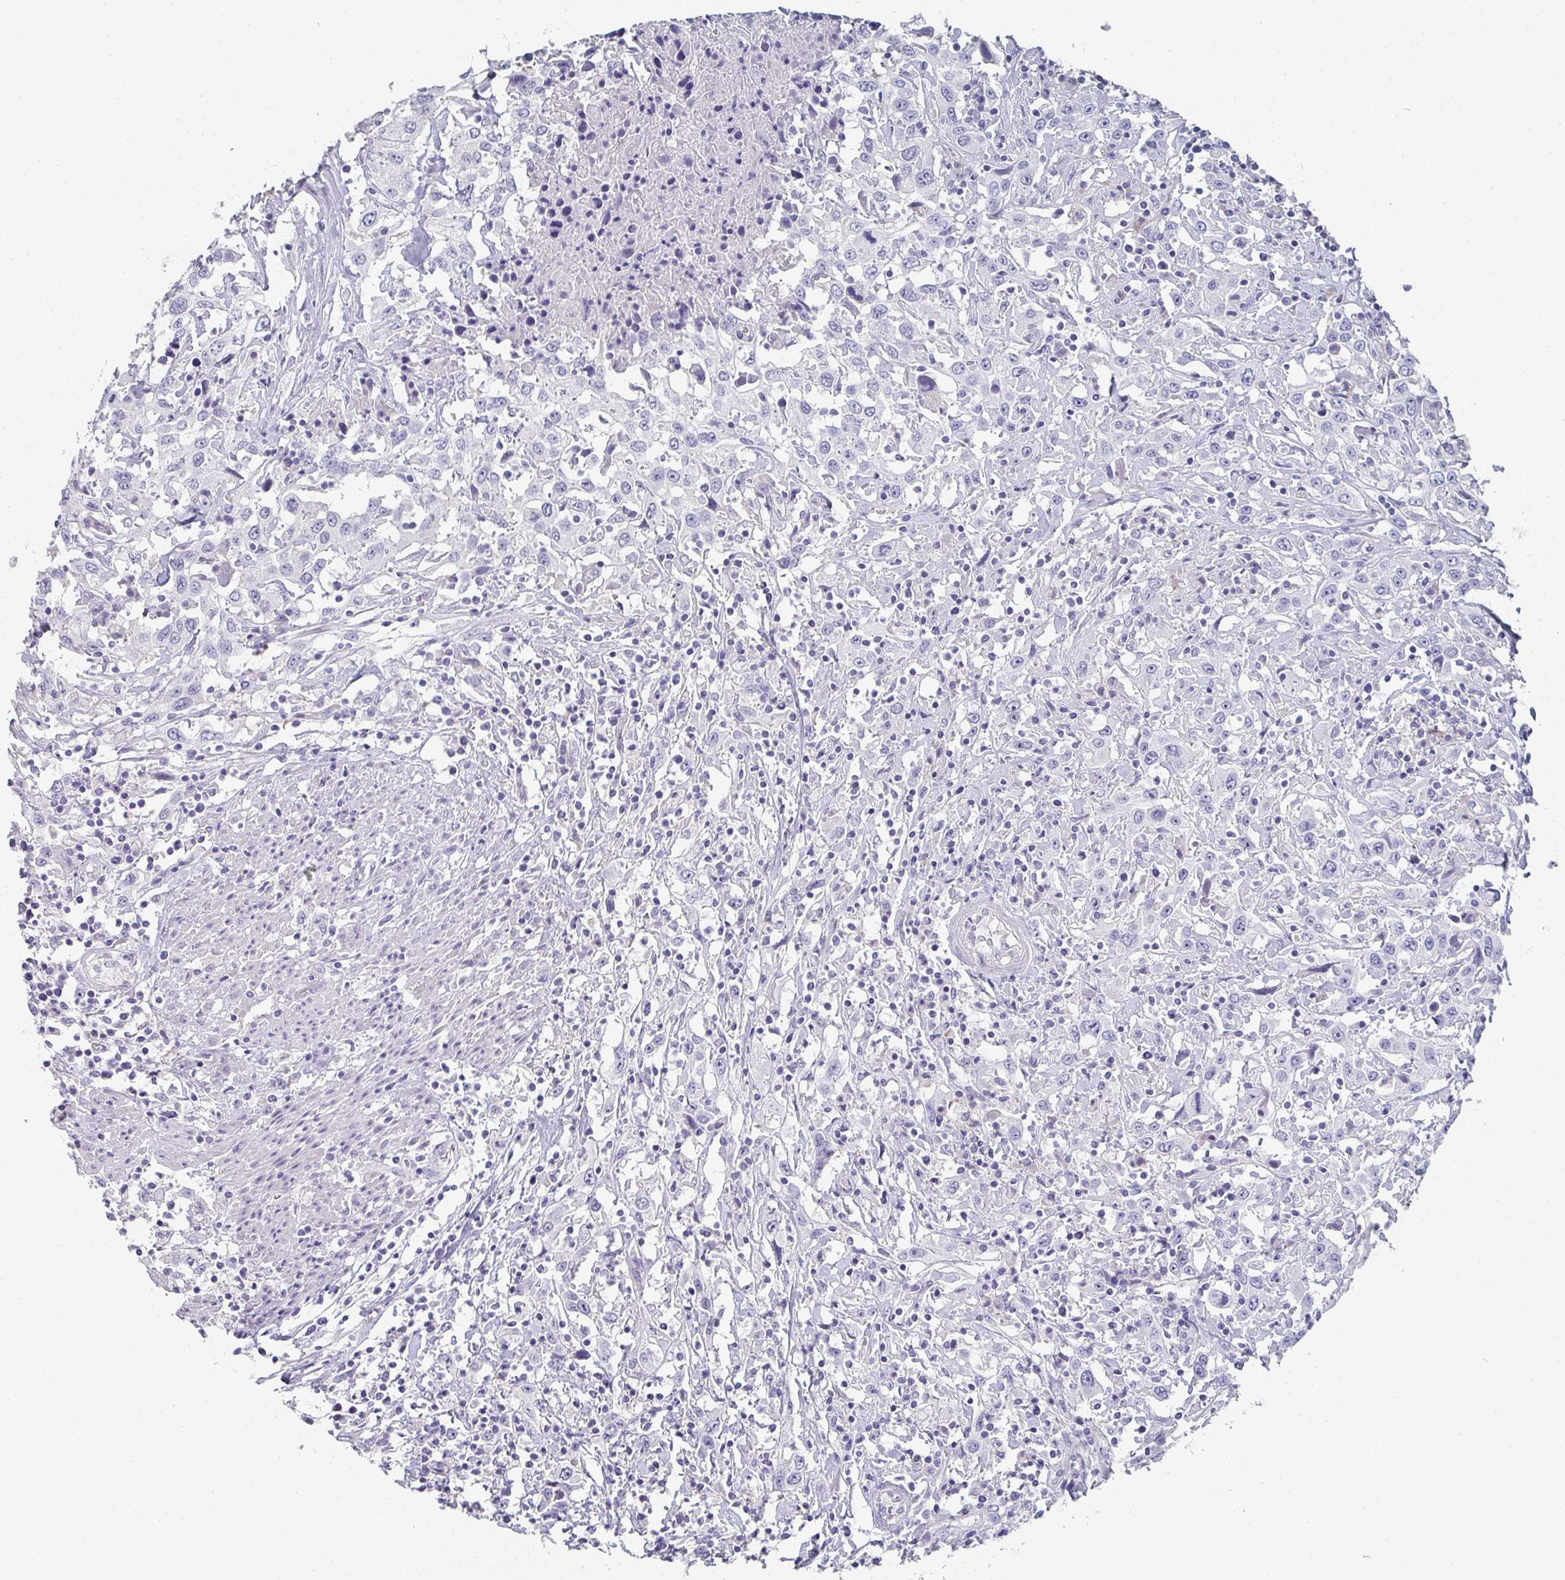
{"staining": {"intensity": "negative", "quantity": "none", "location": "none"}, "tissue": "urothelial cancer", "cell_type": "Tumor cells", "image_type": "cancer", "snomed": [{"axis": "morphology", "description": "Urothelial carcinoma, High grade"}, {"axis": "topography", "description": "Urinary bladder"}], "caption": "This is an immunohistochemistry histopathology image of urothelial cancer. There is no positivity in tumor cells.", "gene": "NOXRED1", "patient": {"sex": "male", "age": 61}}